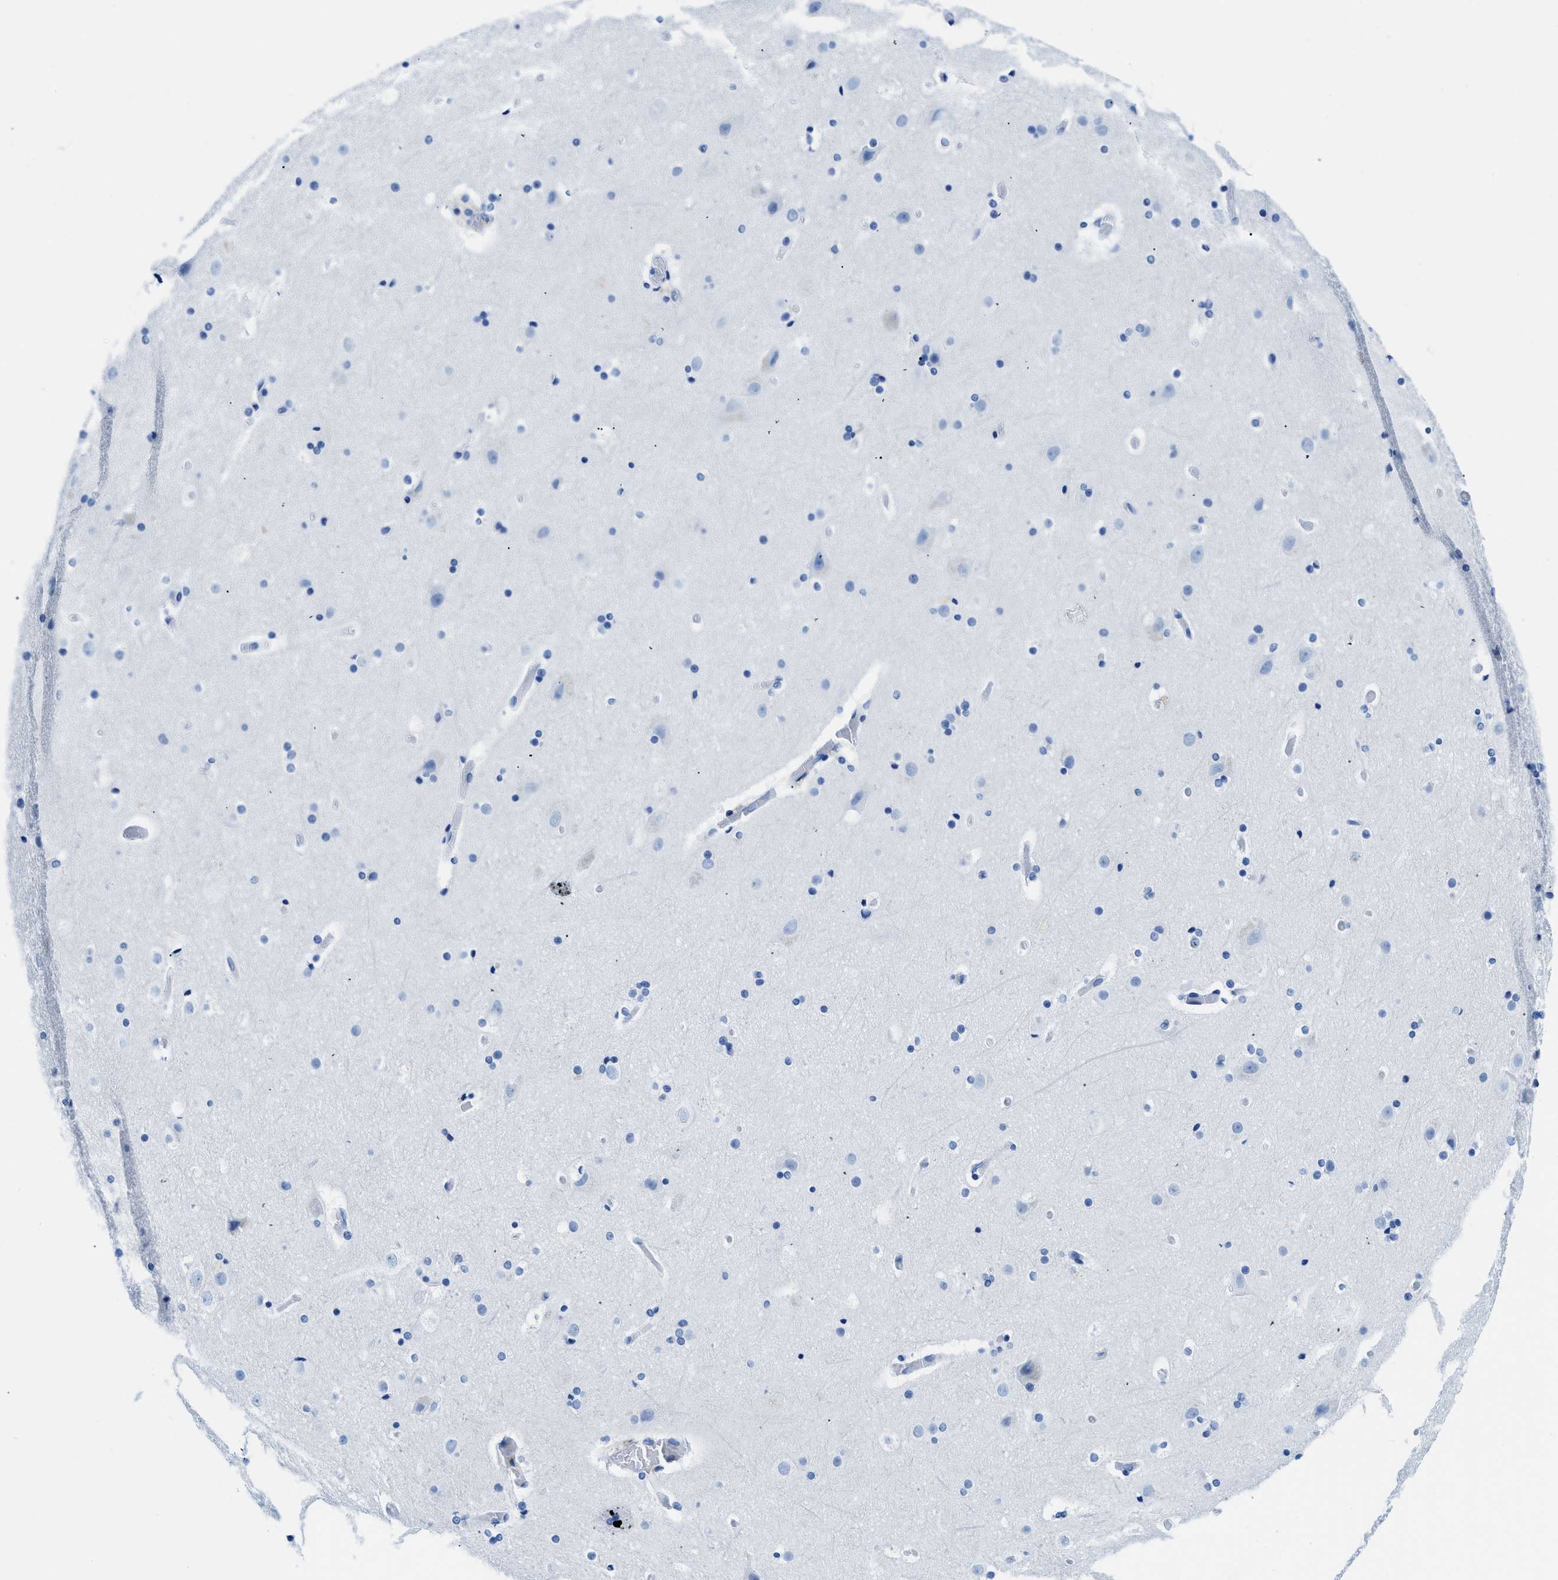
{"staining": {"intensity": "negative", "quantity": "none", "location": "none"}, "tissue": "cerebral cortex", "cell_type": "Endothelial cells", "image_type": "normal", "snomed": [{"axis": "morphology", "description": "Normal tissue, NOS"}, {"axis": "topography", "description": "Cerebral cortex"}], "caption": "This is an immunohistochemistry photomicrograph of normal cerebral cortex. There is no positivity in endothelial cells.", "gene": "COL3A1", "patient": {"sex": "male", "age": 57}}